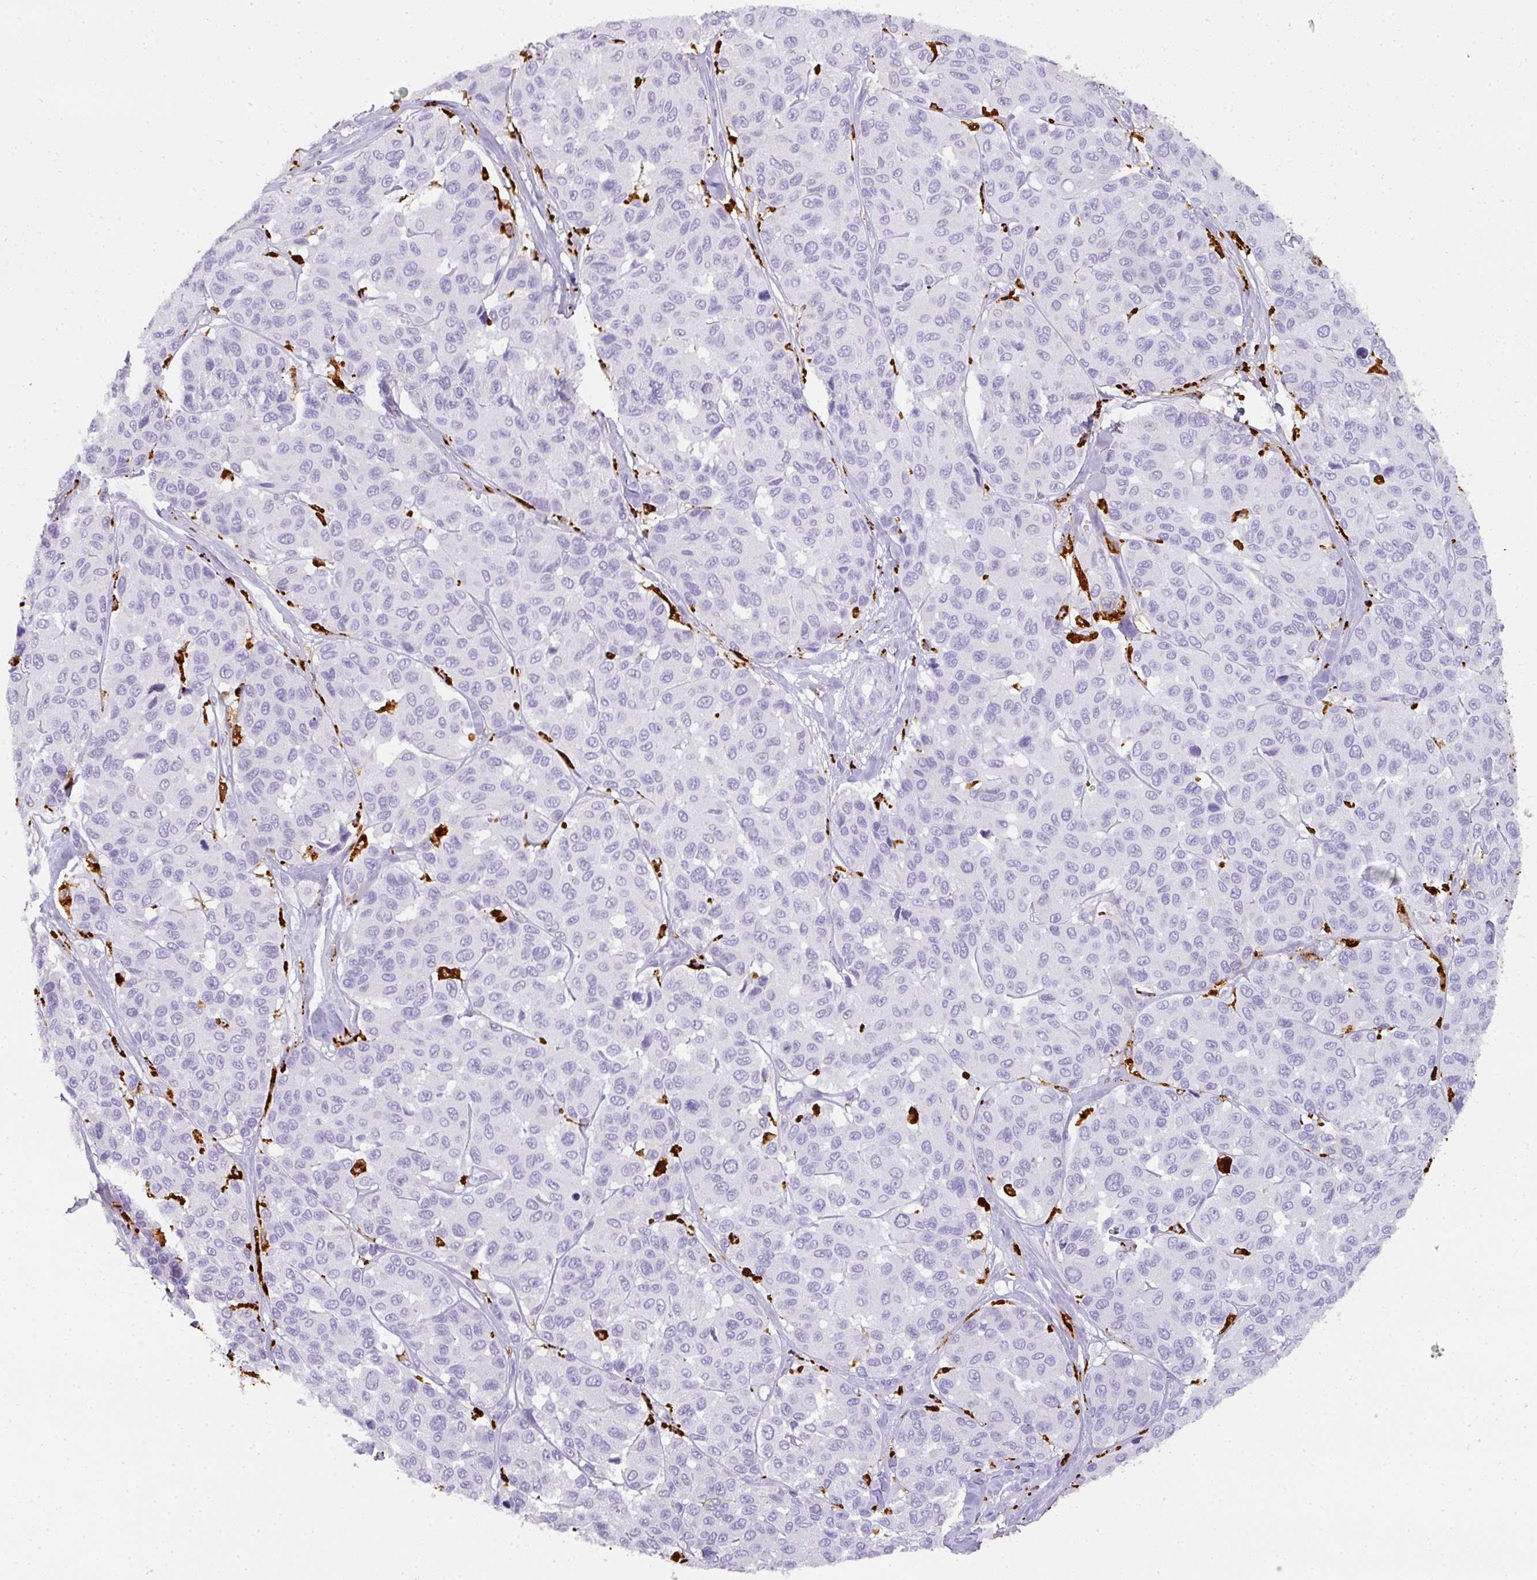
{"staining": {"intensity": "negative", "quantity": "none", "location": "none"}, "tissue": "melanoma", "cell_type": "Tumor cells", "image_type": "cancer", "snomed": [{"axis": "morphology", "description": "Malignant melanoma, NOS"}, {"axis": "topography", "description": "Skin"}], "caption": "An image of melanoma stained for a protein reveals no brown staining in tumor cells.", "gene": "MMACHC", "patient": {"sex": "female", "age": 66}}